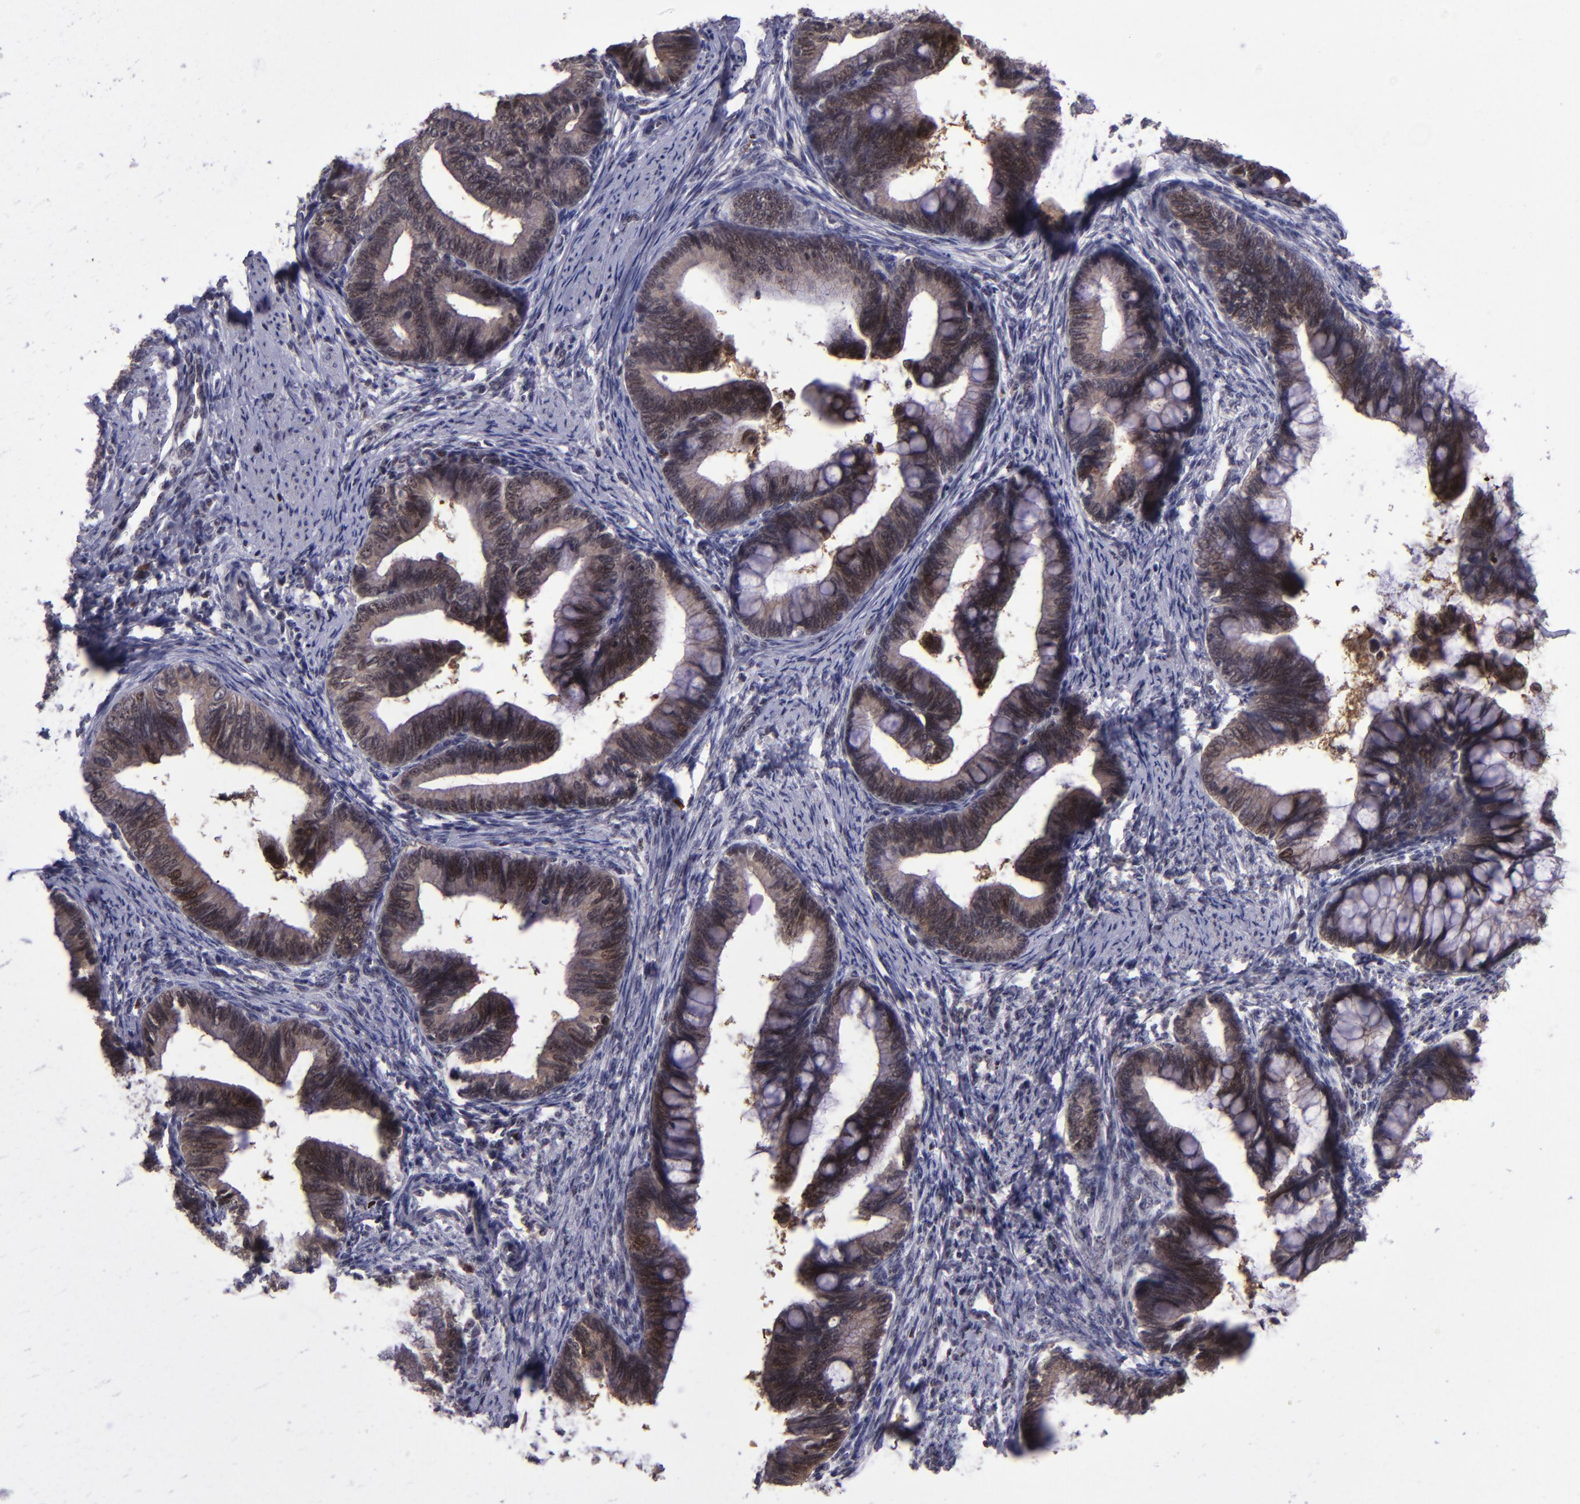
{"staining": {"intensity": "moderate", "quantity": ">75%", "location": "cytoplasmic/membranous,nuclear"}, "tissue": "cervical cancer", "cell_type": "Tumor cells", "image_type": "cancer", "snomed": [{"axis": "morphology", "description": "Adenocarcinoma, NOS"}, {"axis": "topography", "description": "Cervix"}], "caption": "Immunohistochemistry (IHC) histopathology image of neoplastic tissue: human cervical cancer (adenocarcinoma) stained using IHC reveals medium levels of moderate protein expression localized specifically in the cytoplasmic/membranous and nuclear of tumor cells, appearing as a cytoplasmic/membranous and nuclear brown color.", "gene": "PCNX4", "patient": {"sex": "female", "age": 36}}